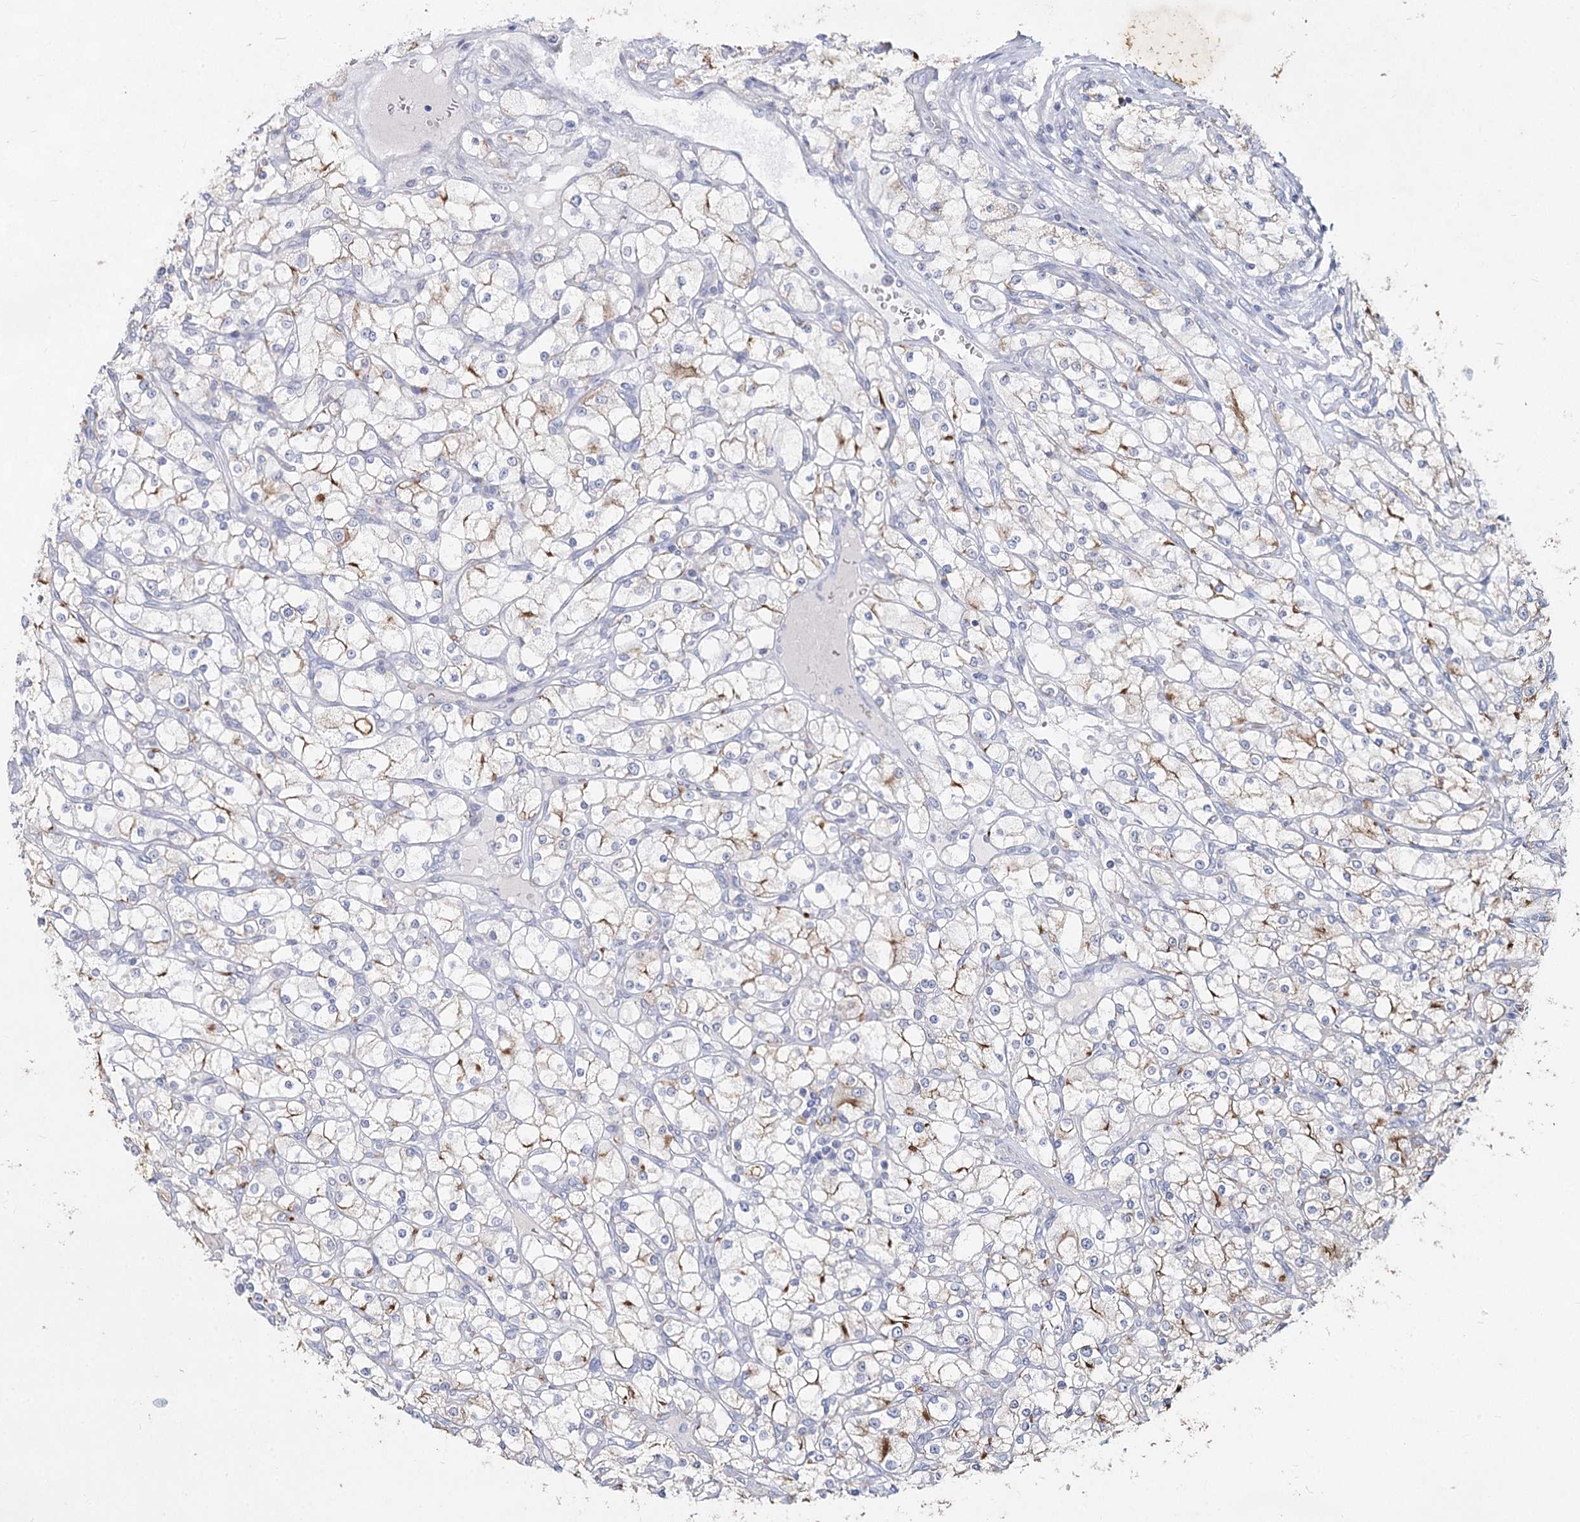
{"staining": {"intensity": "moderate", "quantity": "<25%", "location": "cytoplasmic/membranous"}, "tissue": "renal cancer", "cell_type": "Tumor cells", "image_type": "cancer", "snomed": [{"axis": "morphology", "description": "Adenocarcinoma, NOS"}, {"axis": "topography", "description": "Kidney"}], "caption": "Immunohistochemical staining of renal cancer (adenocarcinoma) reveals low levels of moderate cytoplasmic/membranous protein expression in approximately <25% of tumor cells. Using DAB (brown) and hematoxylin (blue) stains, captured at high magnification using brightfield microscopy.", "gene": "CCDC73", "patient": {"sex": "male", "age": 80}}